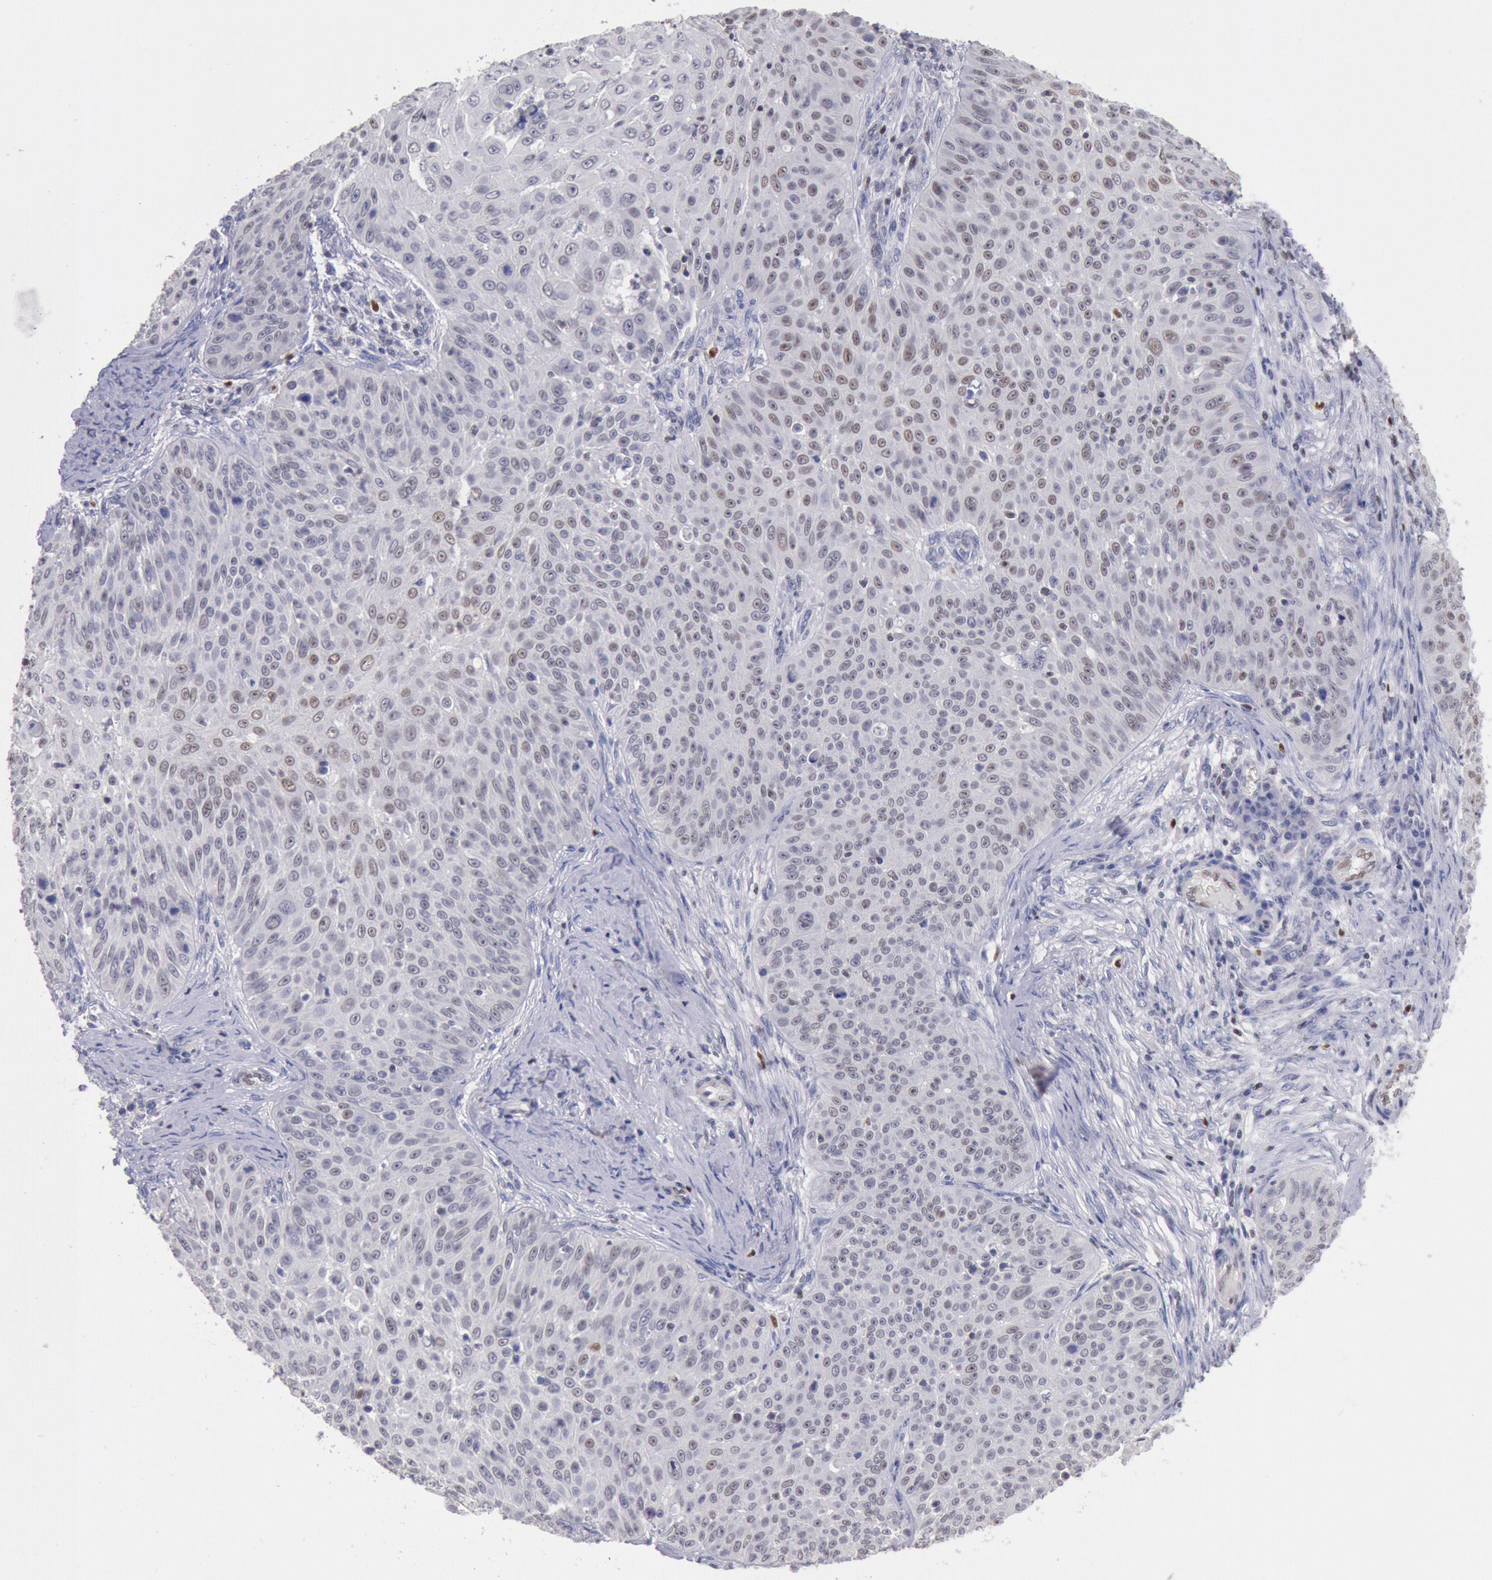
{"staining": {"intensity": "negative", "quantity": "none", "location": "none"}, "tissue": "skin cancer", "cell_type": "Tumor cells", "image_type": "cancer", "snomed": [{"axis": "morphology", "description": "Squamous cell carcinoma, NOS"}, {"axis": "topography", "description": "Skin"}], "caption": "High magnification brightfield microscopy of skin cancer stained with DAB (3,3'-diaminobenzidine) (brown) and counterstained with hematoxylin (blue): tumor cells show no significant staining.", "gene": "RPS6KA5", "patient": {"sex": "male", "age": 82}}